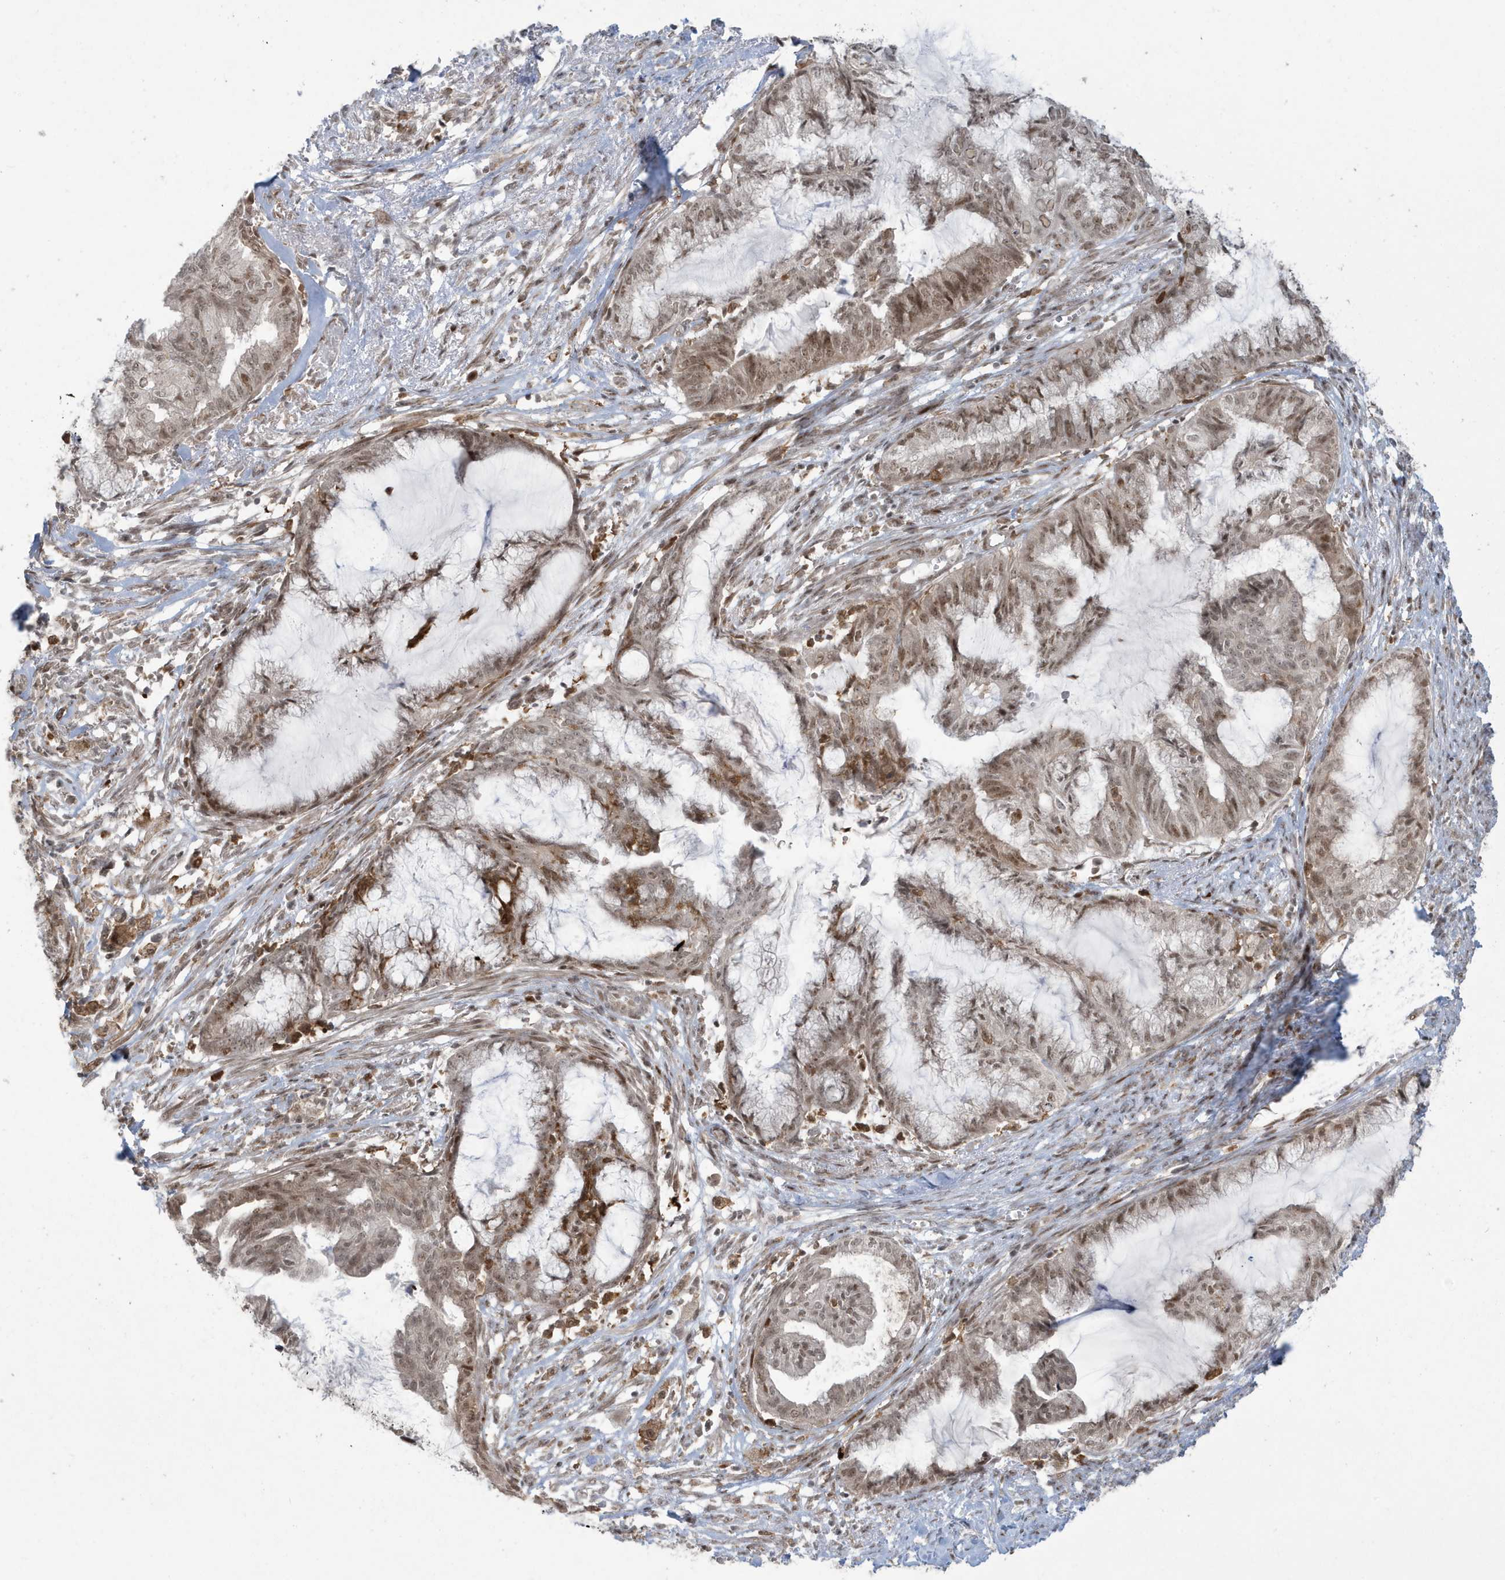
{"staining": {"intensity": "moderate", "quantity": ">75%", "location": "cytoplasmic/membranous,nuclear"}, "tissue": "endometrial cancer", "cell_type": "Tumor cells", "image_type": "cancer", "snomed": [{"axis": "morphology", "description": "Adenocarcinoma, NOS"}, {"axis": "topography", "description": "Endometrium"}], "caption": "Human endometrial cancer (adenocarcinoma) stained with a protein marker shows moderate staining in tumor cells.", "gene": "C1orf52", "patient": {"sex": "female", "age": 86}}